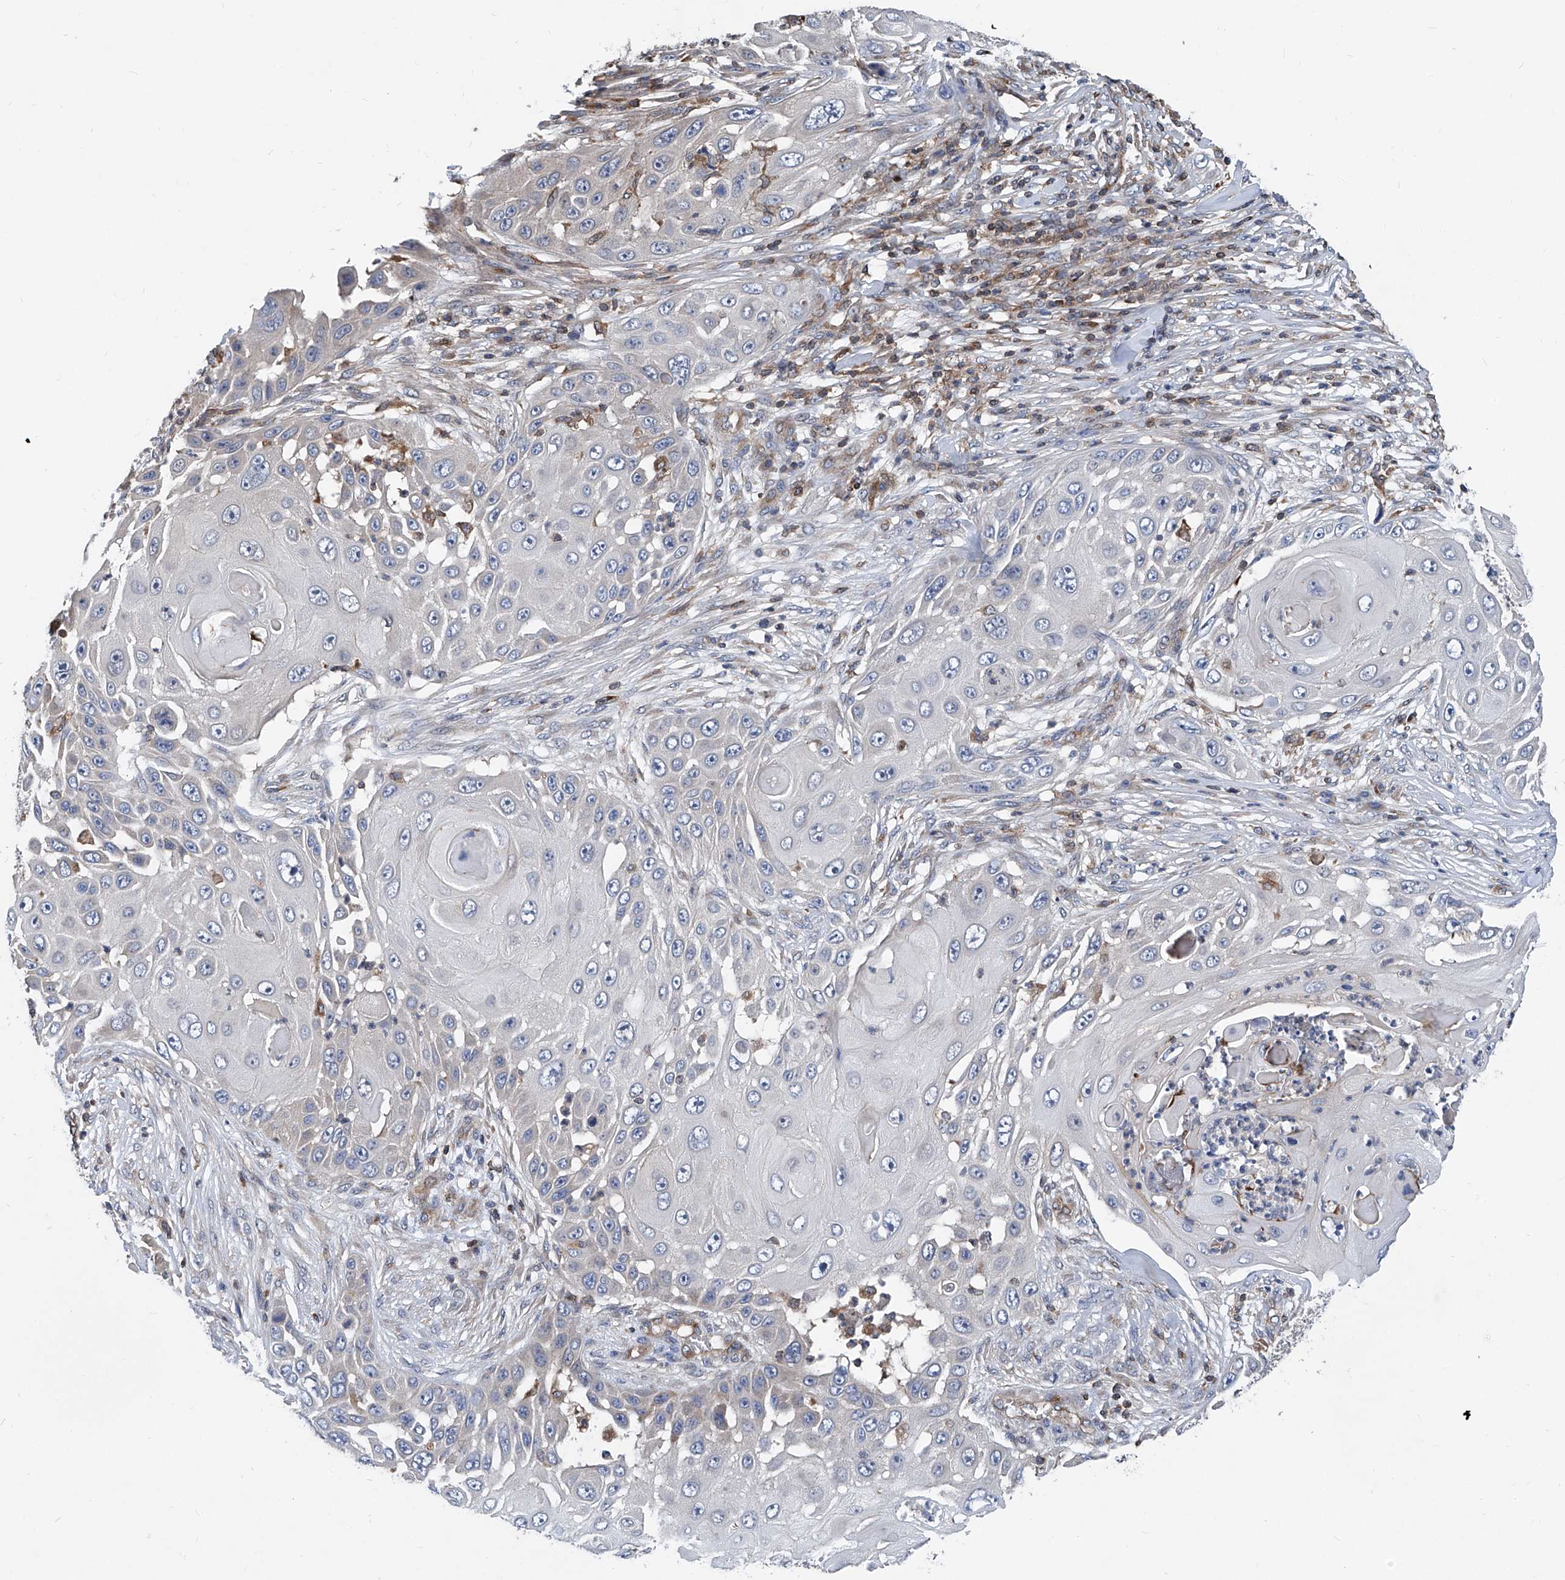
{"staining": {"intensity": "negative", "quantity": "none", "location": "none"}, "tissue": "skin cancer", "cell_type": "Tumor cells", "image_type": "cancer", "snomed": [{"axis": "morphology", "description": "Squamous cell carcinoma, NOS"}, {"axis": "topography", "description": "Skin"}], "caption": "DAB (3,3'-diaminobenzidine) immunohistochemical staining of human skin cancer demonstrates no significant expression in tumor cells. The staining was performed using DAB (3,3'-diaminobenzidine) to visualize the protein expression in brown, while the nuclei were stained in blue with hematoxylin (Magnification: 20x).", "gene": "TRIM38", "patient": {"sex": "female", "age": 44}}